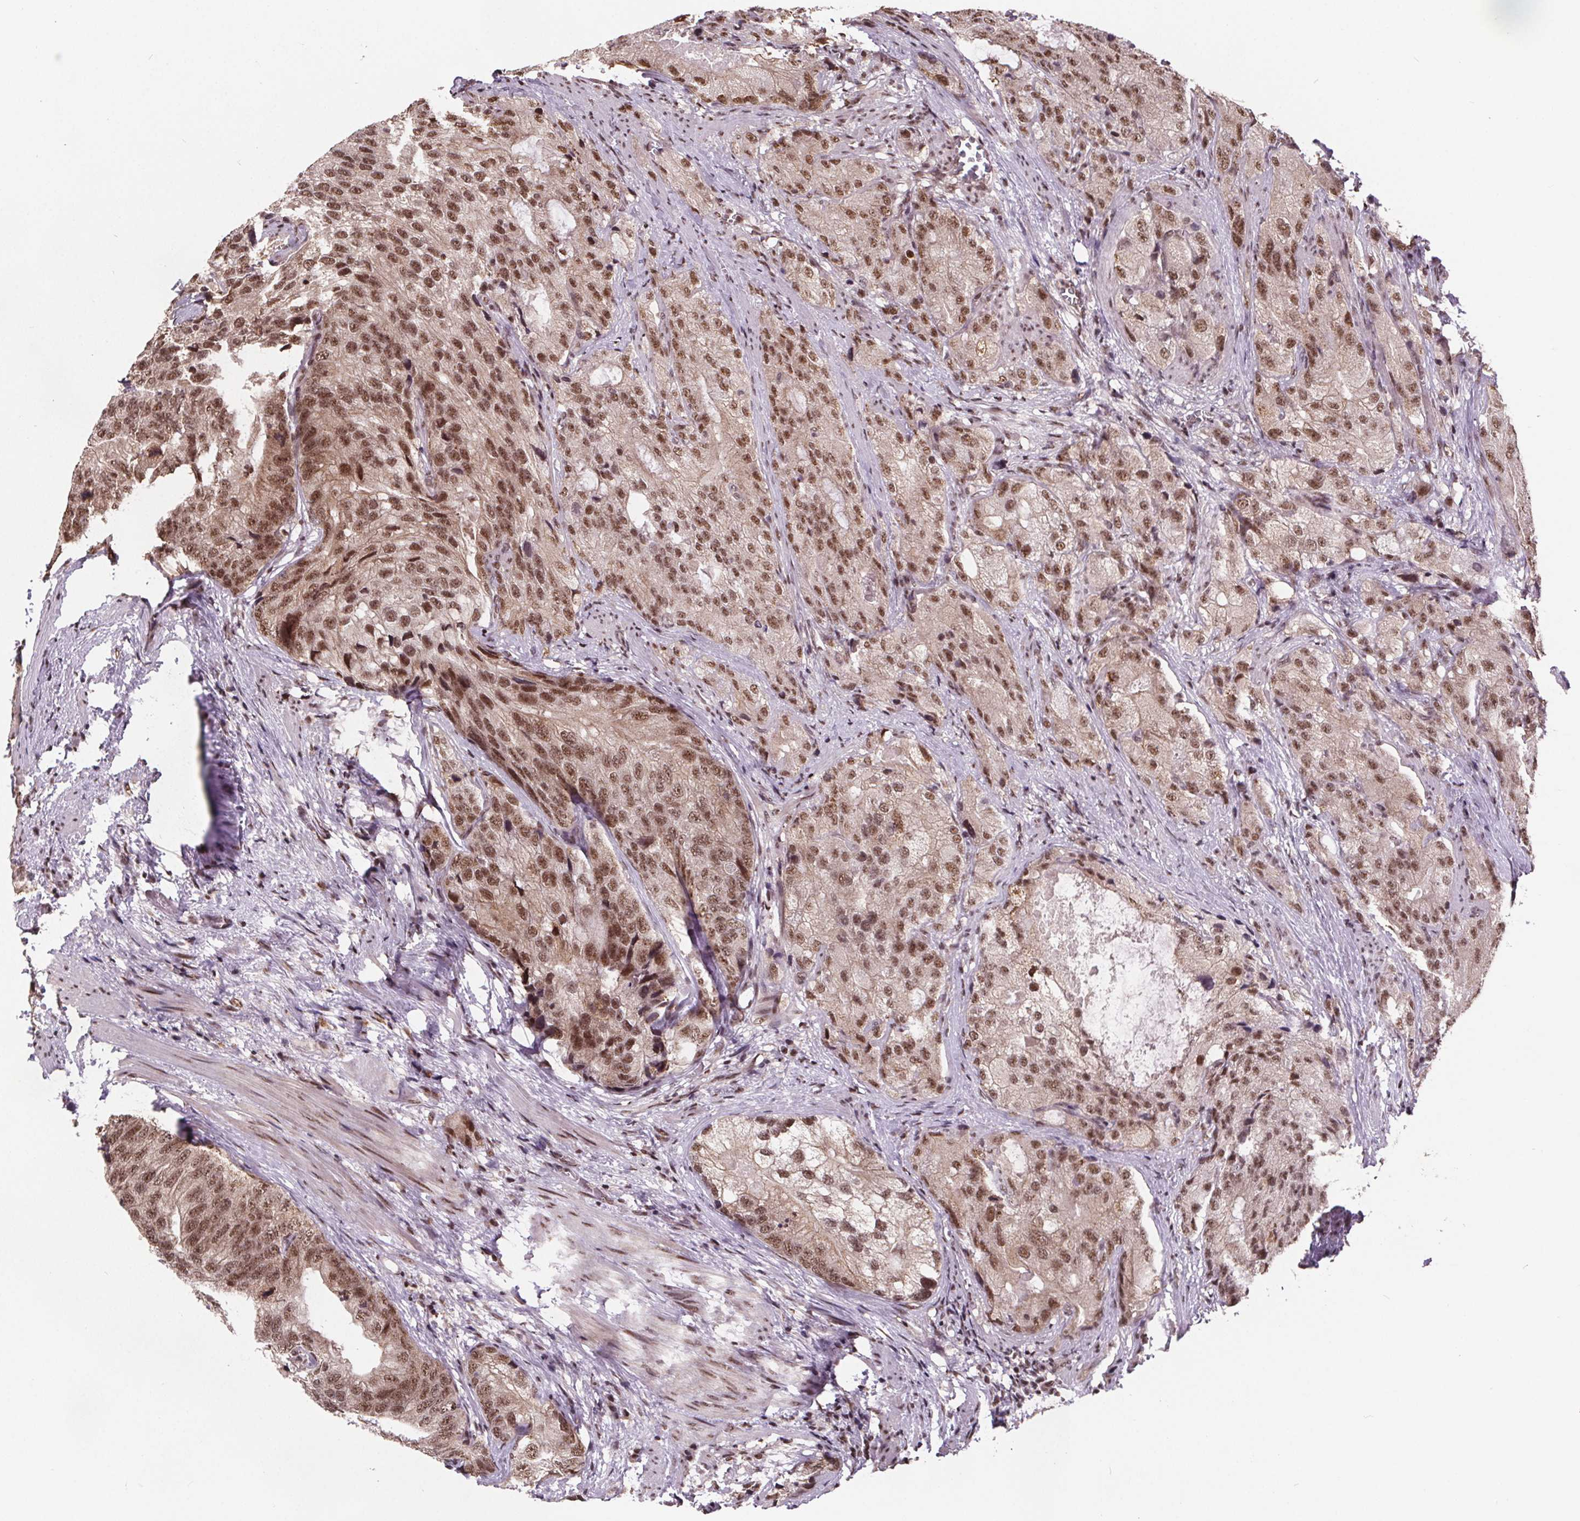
{"staining": {"intensity": "moderate", "quantity": ">75%", "location": "nuclear"}, "tissue": "prostate cancer", "cell_type": "Tumor cells", "image_type": "cancer", "snomed": [{"axis": "morphology", "description": "Adenocarcinoma, High grade"}, {"axis": "topography", "description": "Prostate"}], "caption": "There is medium levels of moderate nuclear staining in tumor cells of adenocarcinoma (high-grade) (prostate), as demonstrated by immunohistochemical staining (brown color).", "gene": "JARID2", "patient": {"sex": "male", "age": 70}}